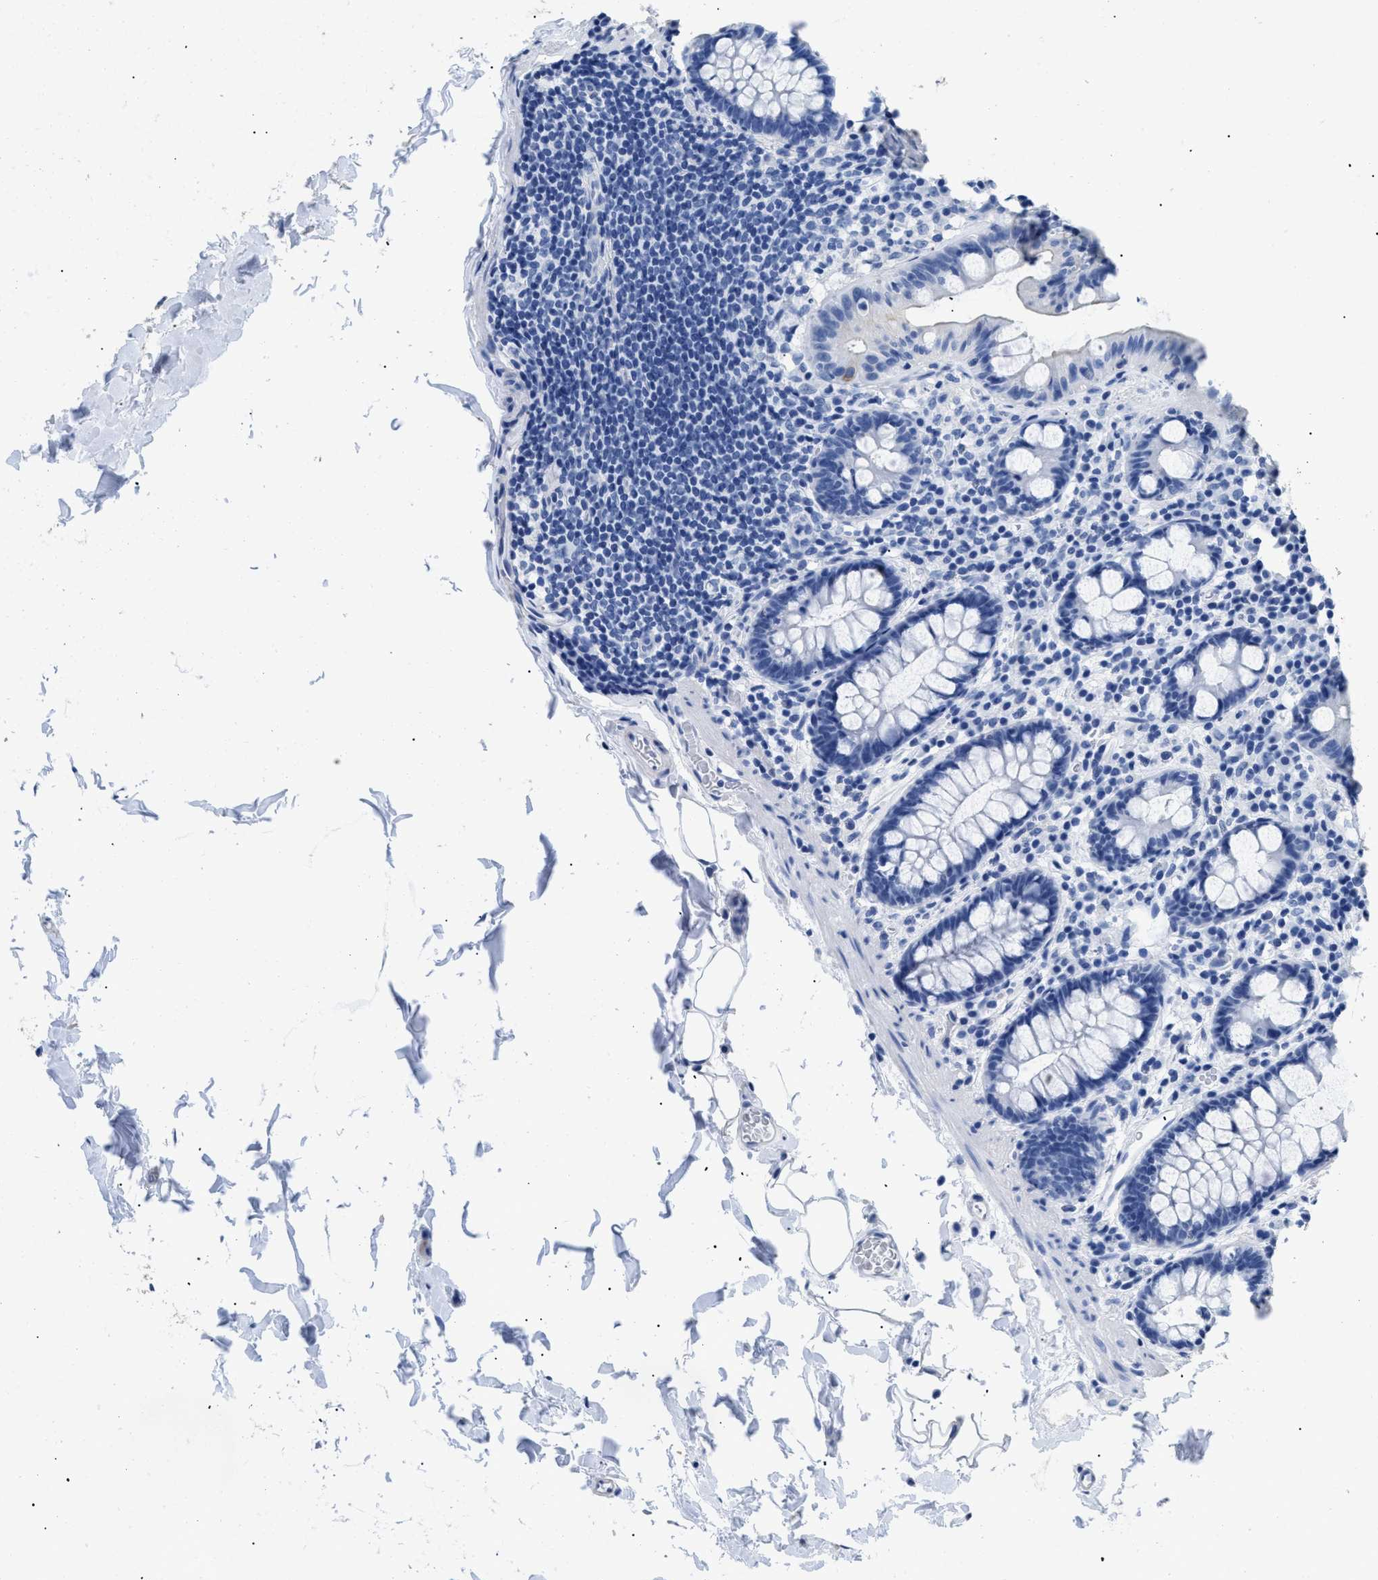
{"staining": {"intensity": "negative", "quantity": "none", "location": "none"}, "tissue": "colon", "cell_type": "Endothelial cells", "image_type": "normal", "snomed": [{"axis": "morphology", "description": "Normal tissue, NOS"}, {"axis": "topography", "description": "Colon"}], "caption": "Immunohistochemical staining of normal colon shows no significant expression in endothelial cells.", "gene": "DLC1", "patient": {"sex": "female", "age": 80}}